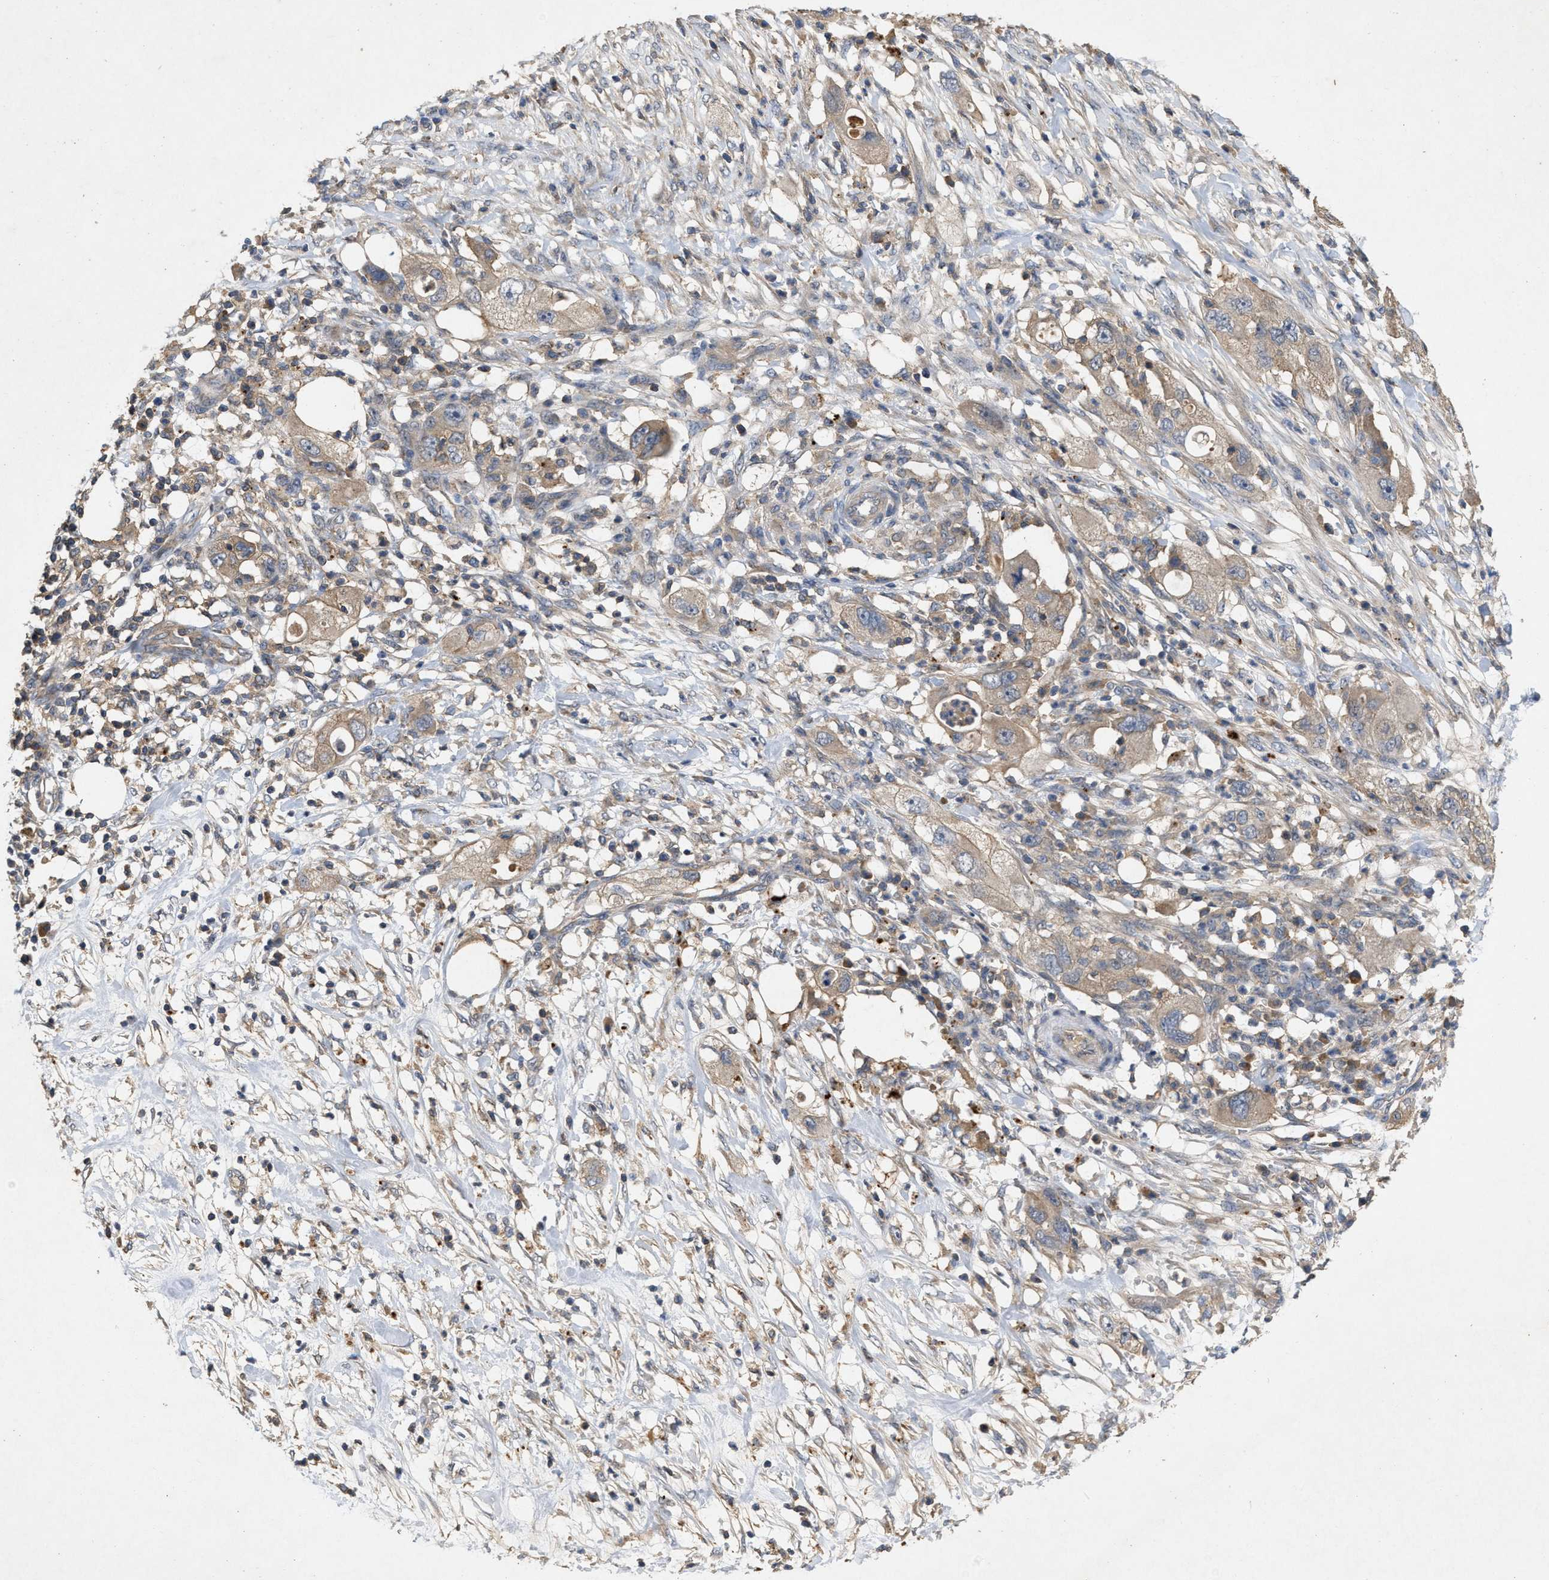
{"staining": {"intensity": "weak", "quantity": "25%-75%", "location": "cytoplasmic/membranous"}, "tissue": "pancreatic cancer", "cell_type": "Tumor cells", "image_type": "cancer", "snomed": [{"axis": "morphology", "description": "Adenocarcinoma, NOS"}, {"axis": "topography", "description": "Pancreas"}], "caption": "Pancreatic cancer was stained to show a protein in brown. There is low levels of weak cytoplasmic/membranous expression in approximately 25%-75% of tumor cells.", "gene": "LPAR2", "patient": {"sex": "female", "age": 78}}